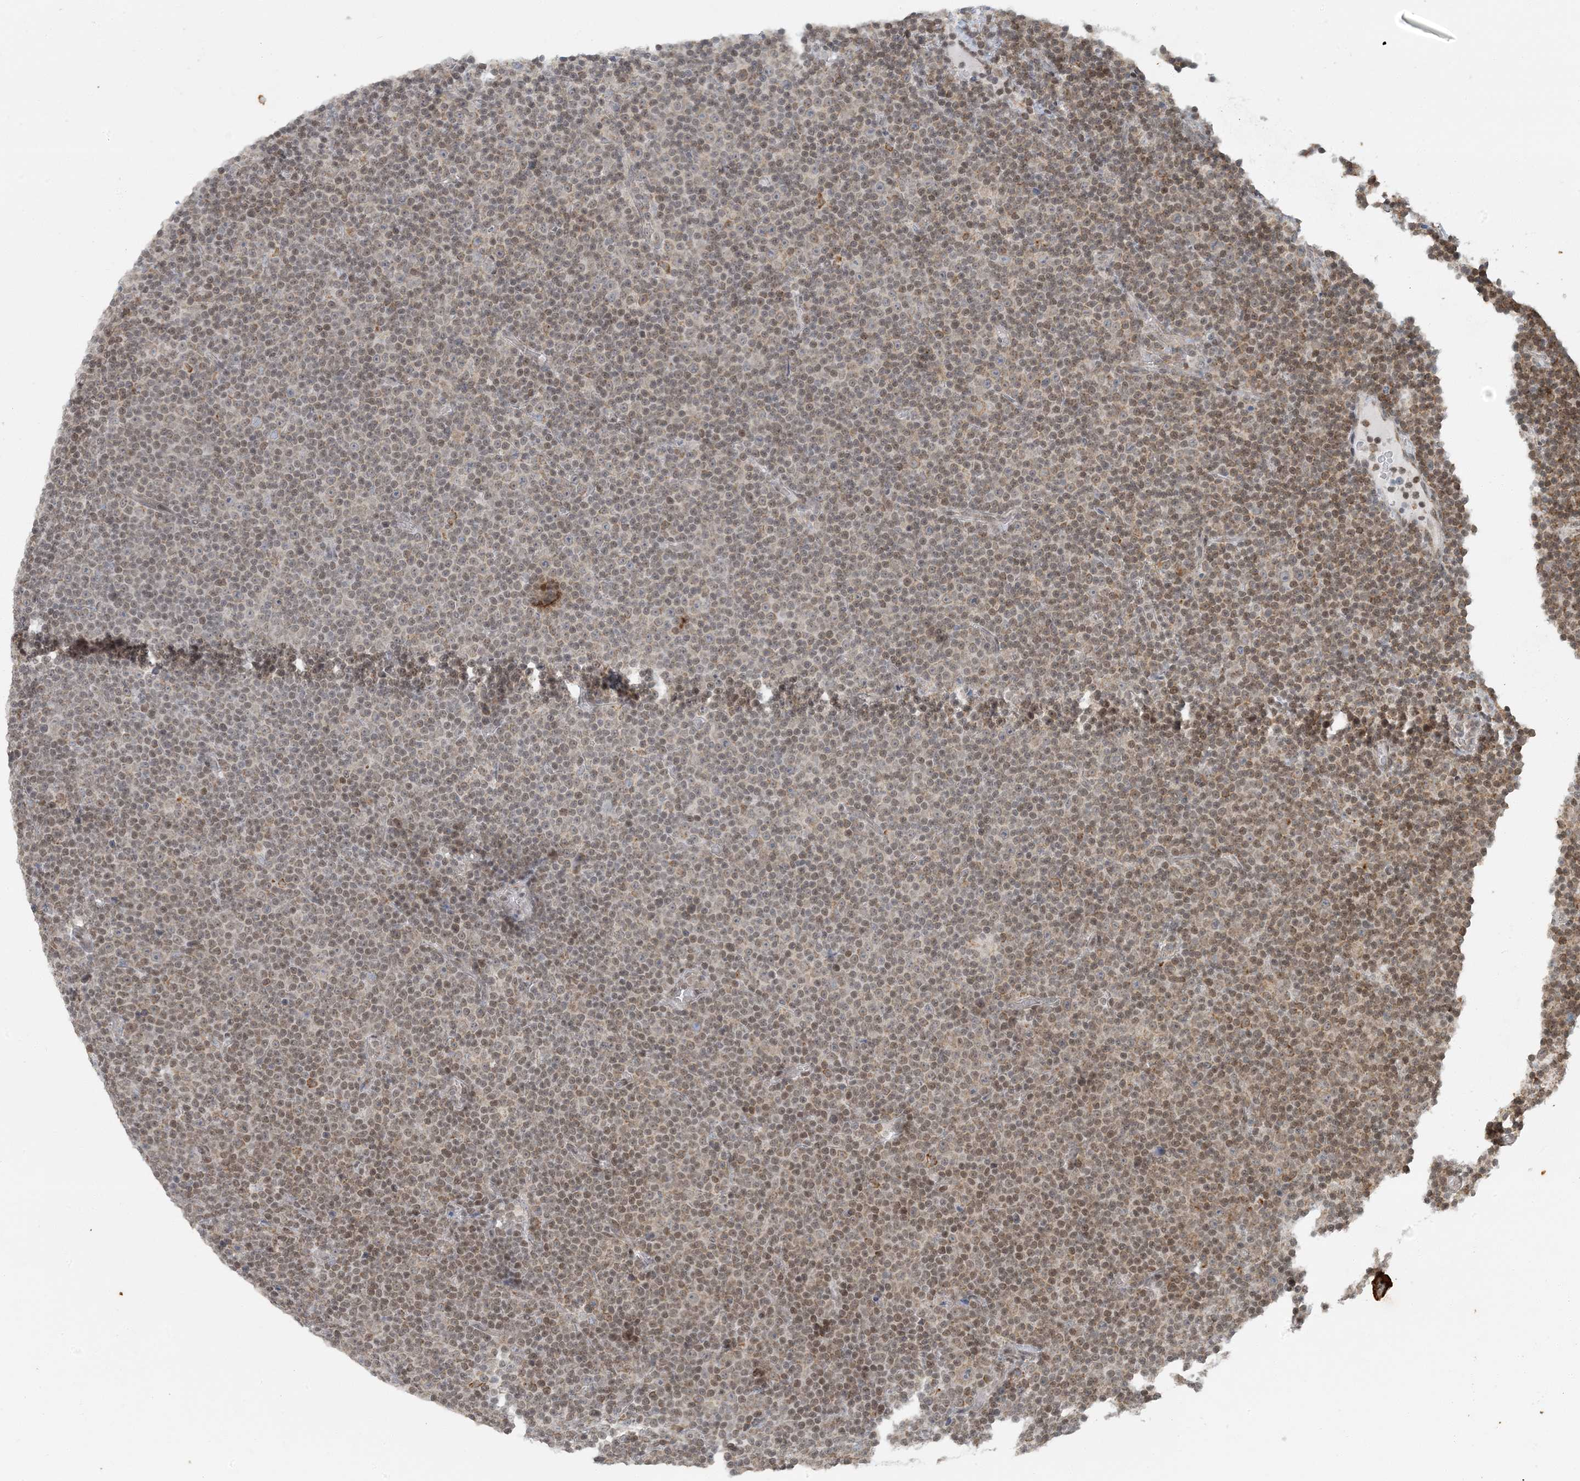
{"staining": {"intensity": "weak", "quantity": ">75%", "location": "nuclear"}, "tissue": "lymphoma", "cell_type": "Tumor cells", "image_type": "cancer", "snomed": [{"axis": "morphology", "description": "Malignant lymphoma, non-Hodgkin's type, Low grade"}, {"axis": "topography", "description": "Lymph node"}], "caption": "Low-grade malignant lymphoma, non-Hodgkin's type stained with a protein marker exhibits weak staining in tumor cells.", "gene": "AK9", "patient": {"sex": "female", "age": 67}}